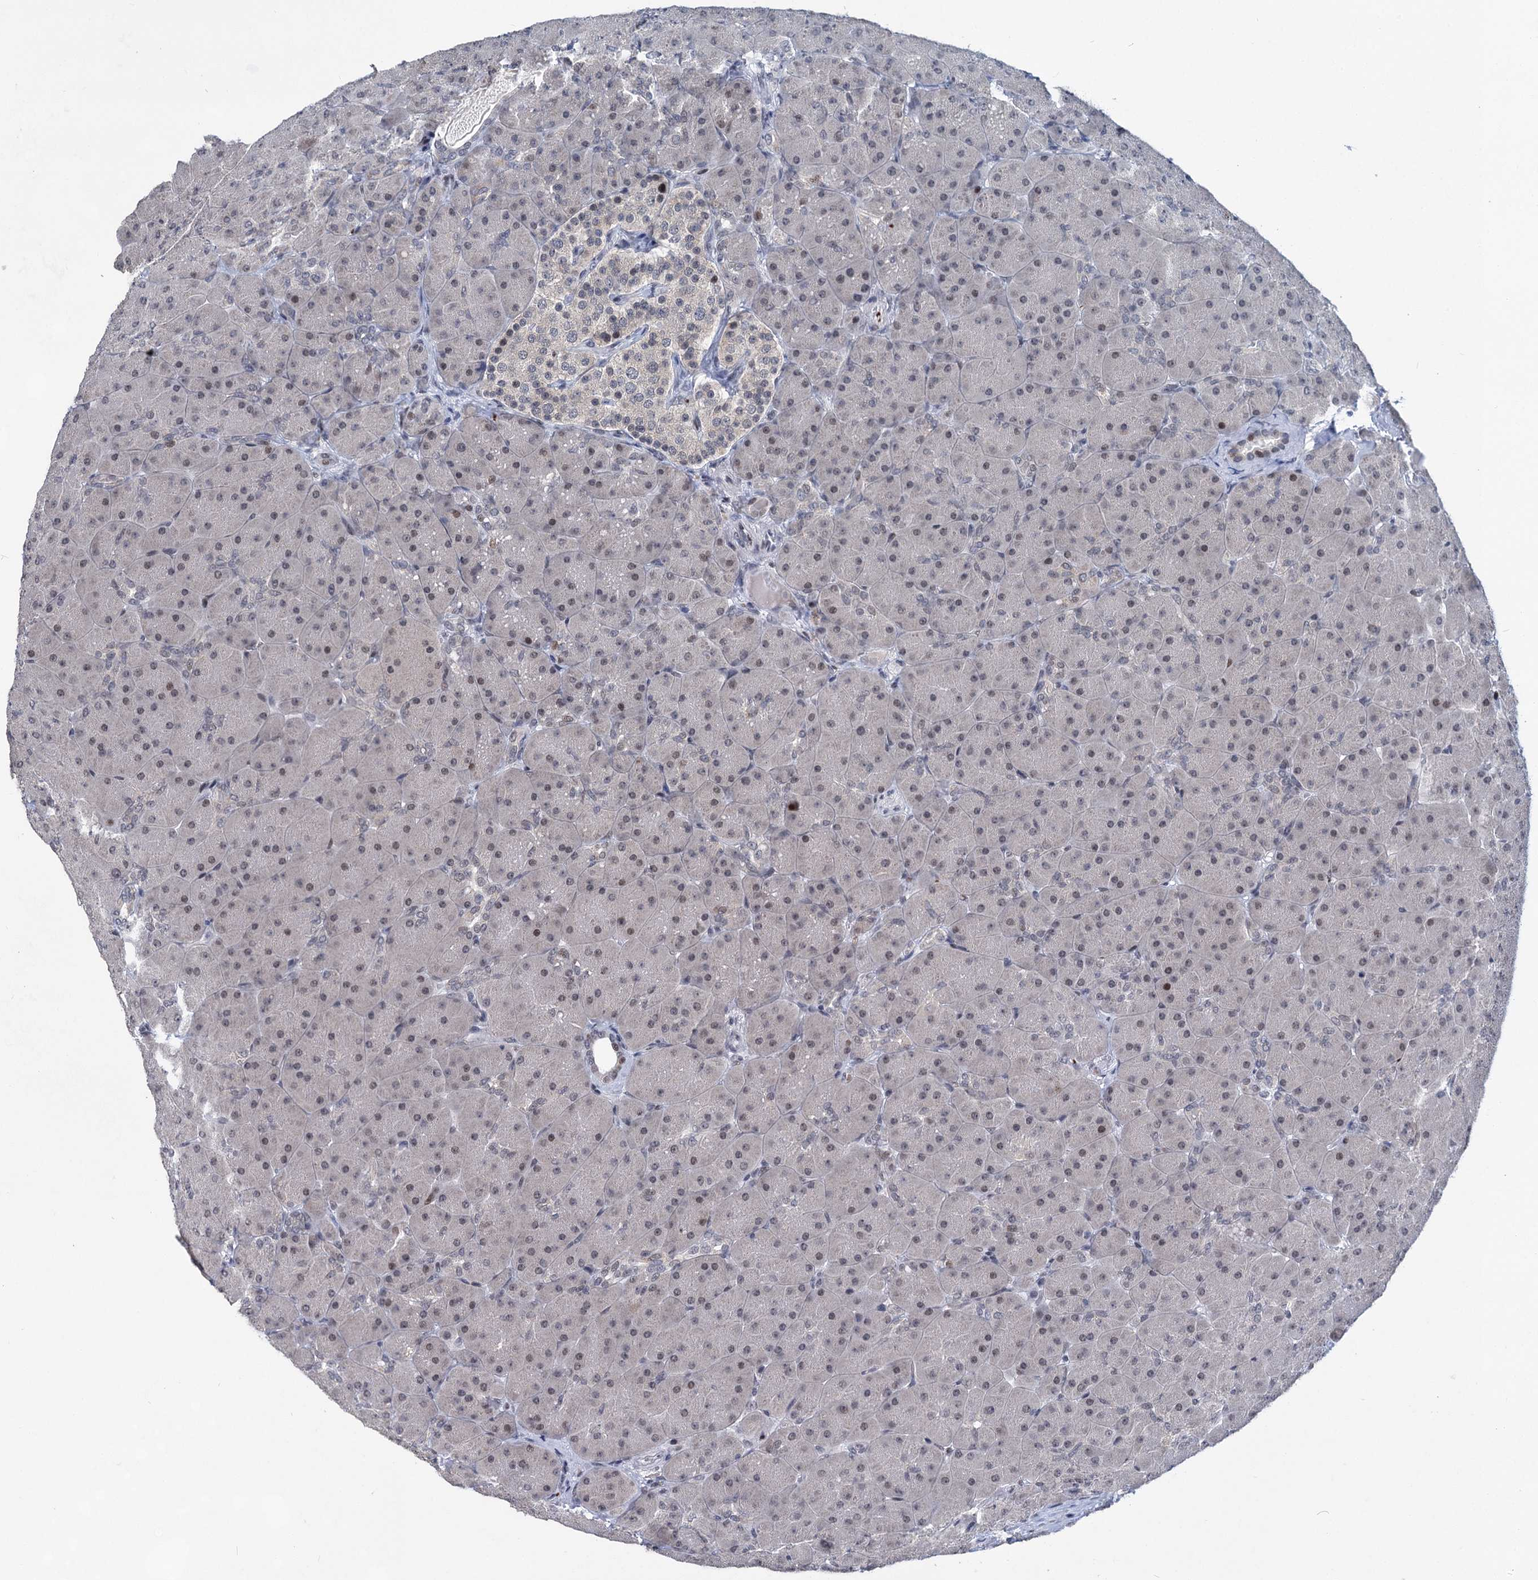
{"staining": {"intensity": "weak", "quantity": "<25%", "location": "nuclear"}, "tissue": "pancreas", "cell_type": "Exocrine glandular cells", "image_type": "normal", "snomed": [{"axis": "morphology", "description": "Normal tissue, NOS"}, {"axis": "topography", "description": "Pancreas"}], "caption": "The photomicrograph demonstrates no staining of exocrine glandular cells in normal pancreas.", "gene": "MON2", "patient": {"sex": "male", "age": 66}}